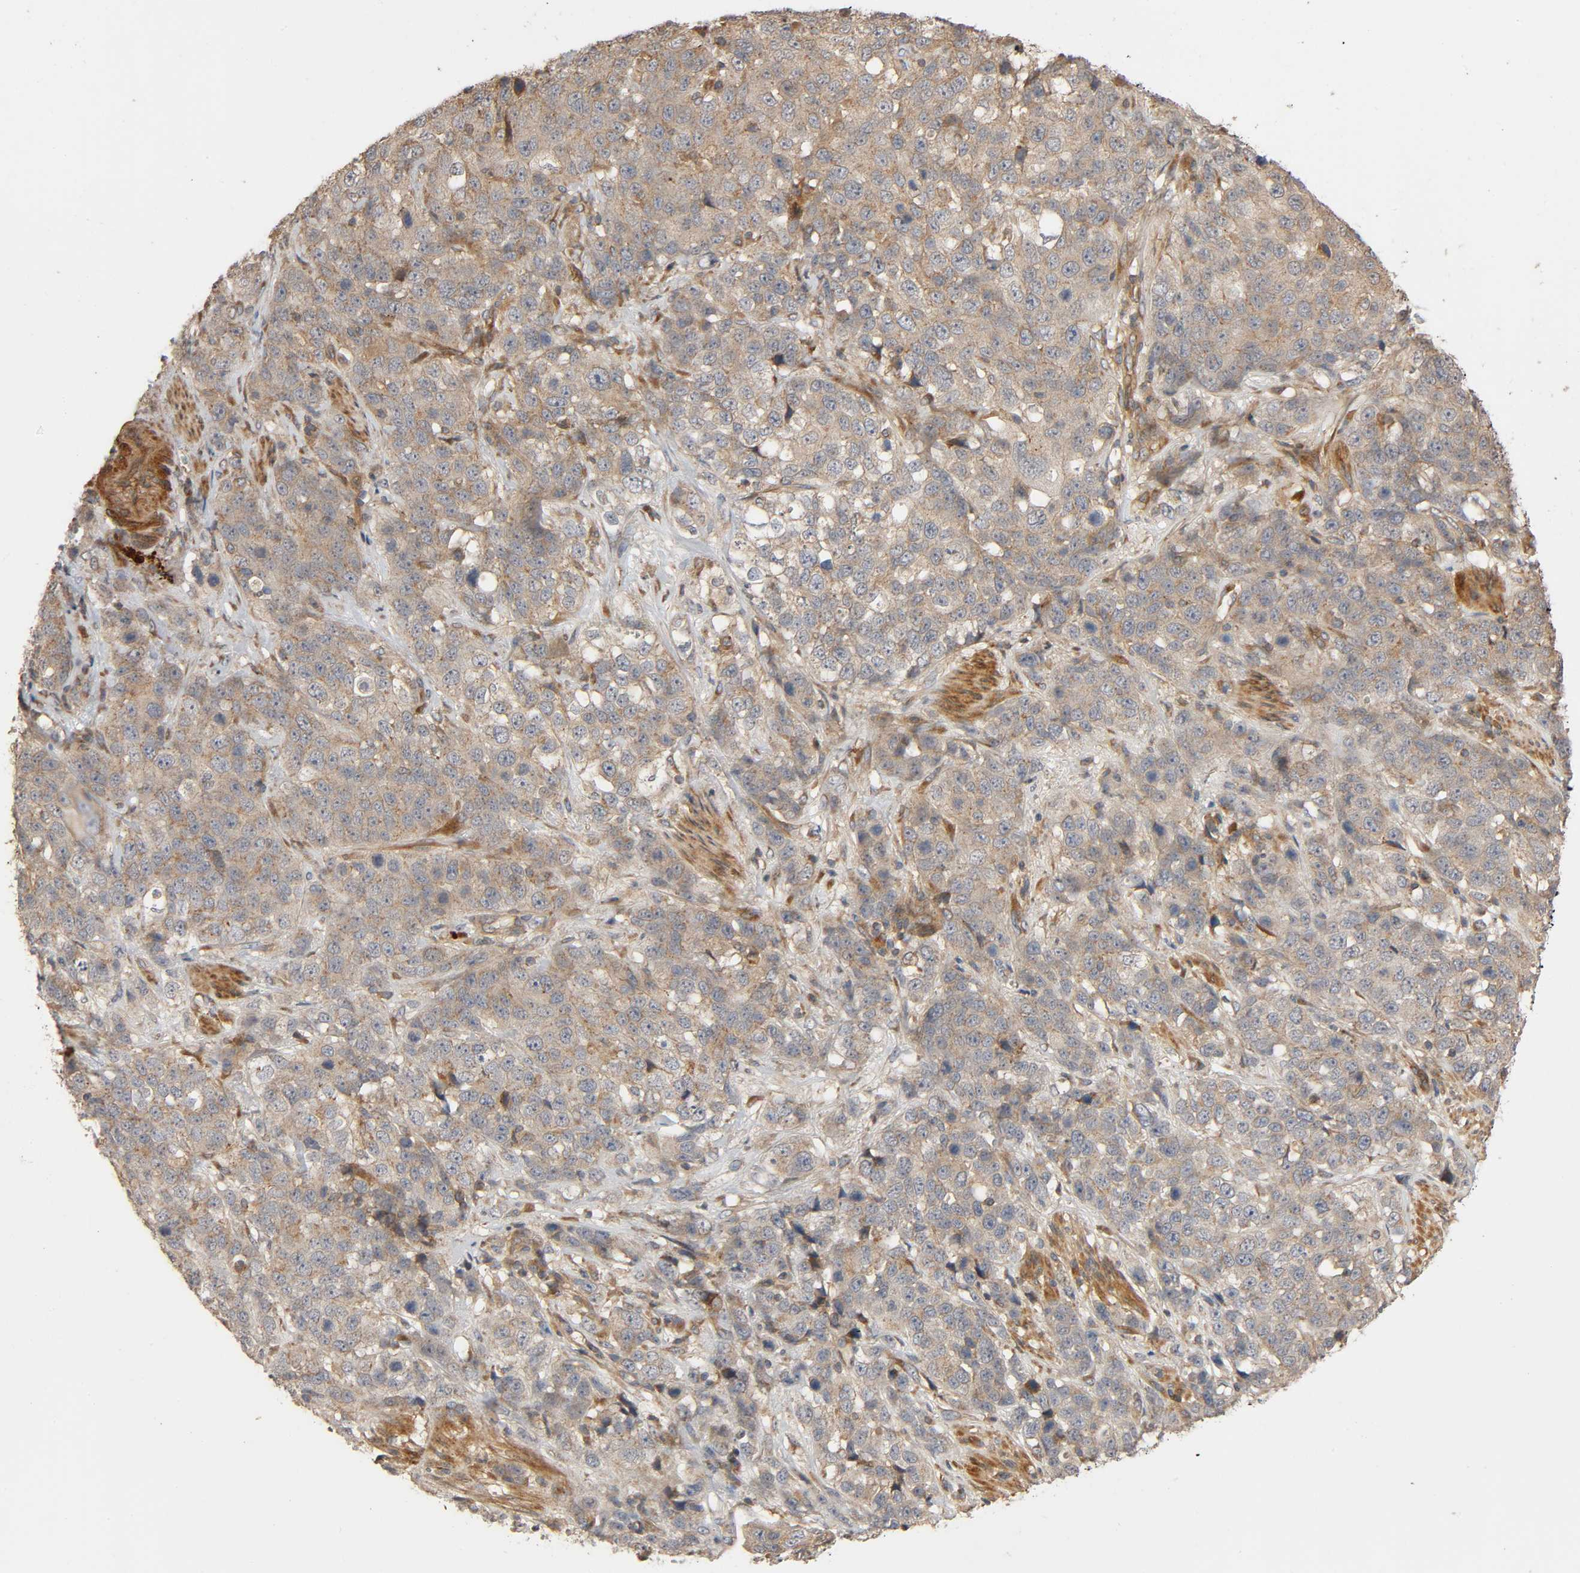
{"staining": {"intensity": "weak", "quantity": ">75%", "location": "cytoplasmic/membranous"}, "tissue": "stomach cancer", "cell_type": "Tumor cells", "image_type": "cancer", "snomed": [{"axis": "morphology", "description": "Normal tissue, NOS"}, {"axis": "morphology", "description": "Adenocarcinoma, NOS"}, {"axis": "topography", "description": "Stomach"}], "caption": "Immunohistochemistry (DAB) staining of stomach cancer shows weak cytoplasmic/membranous protein expression in approximately >75% of tumor cells.", "gene": "SGSM1", "patient": {"sex": "male", "age": 48}}